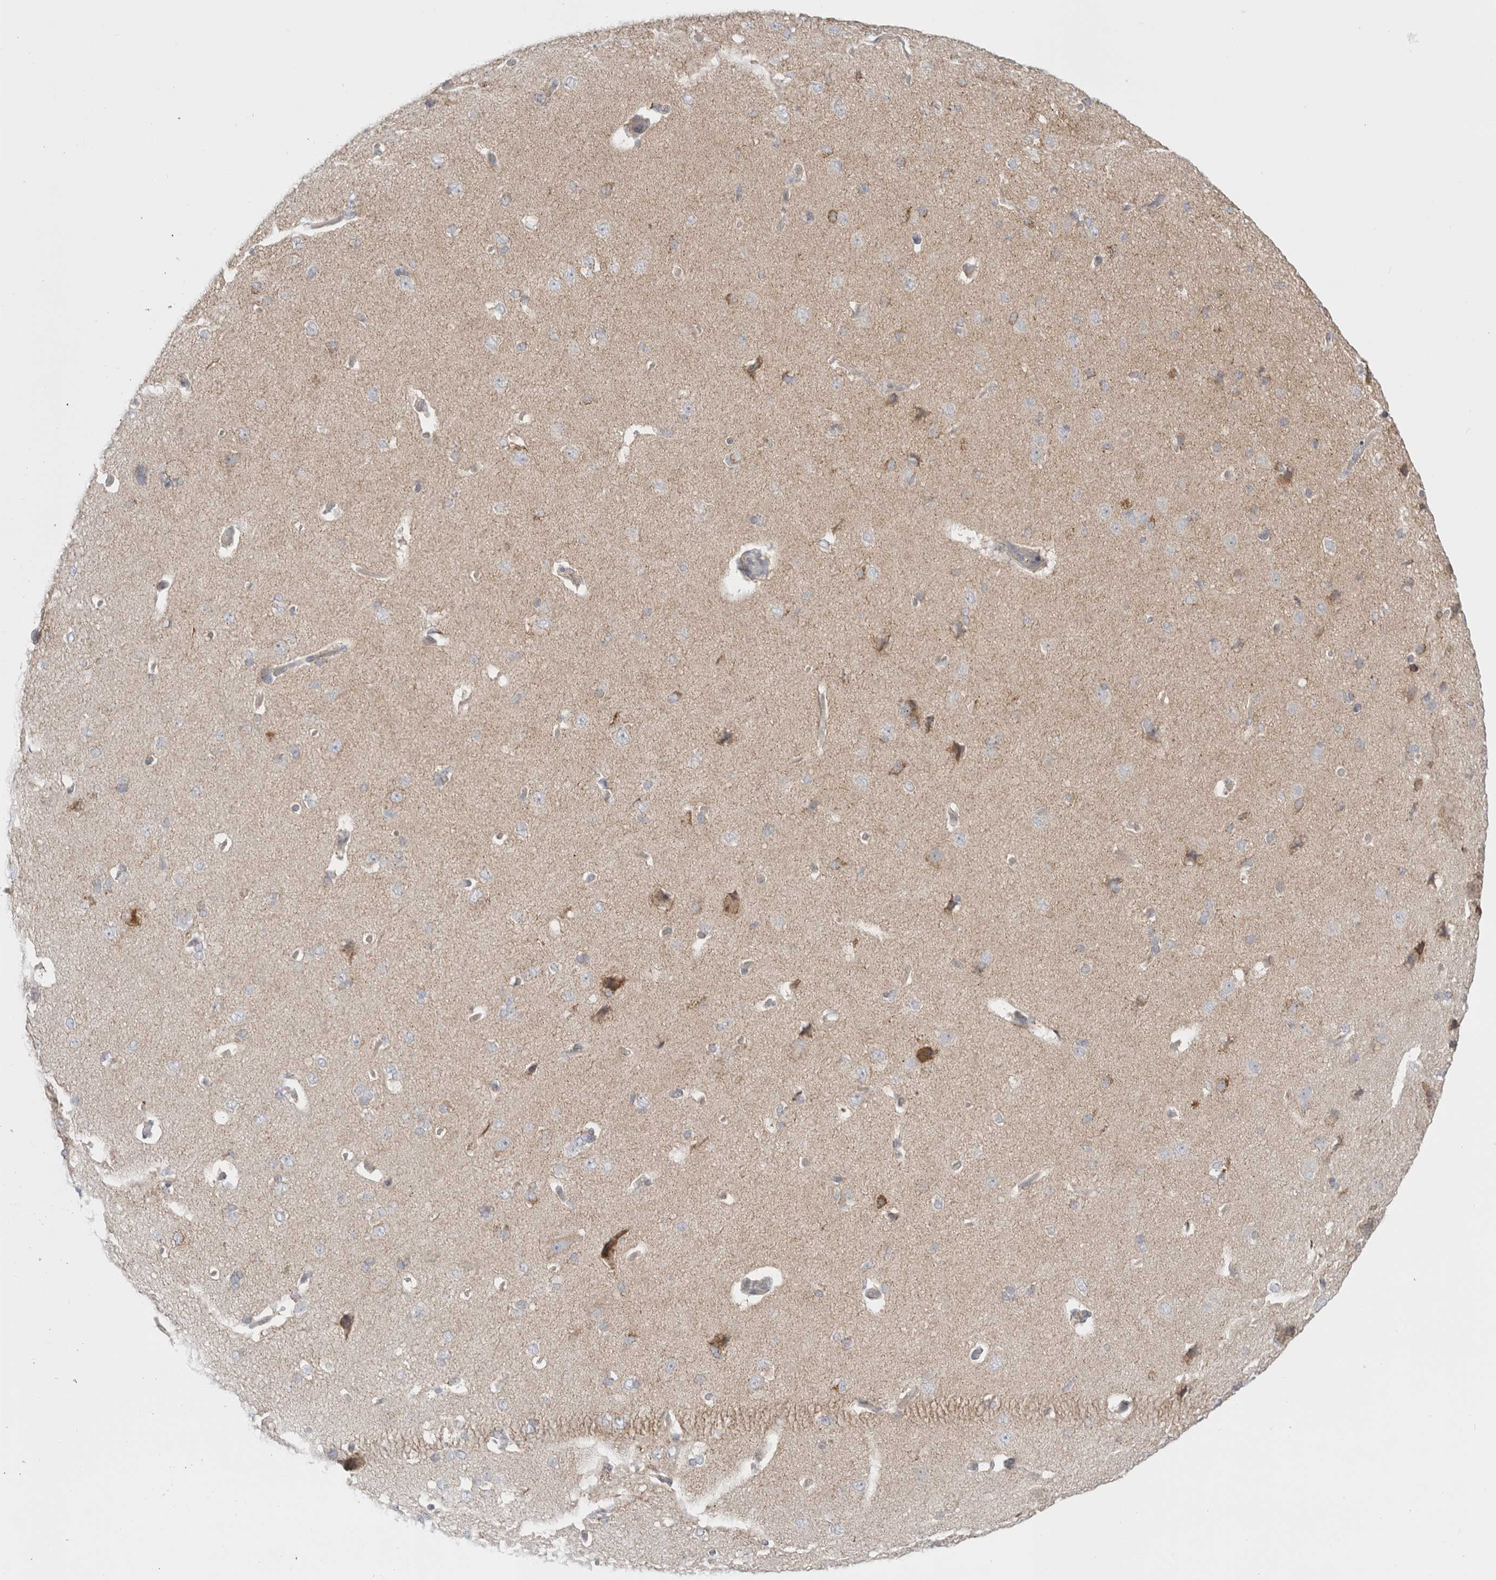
{"staining": {"intensity": "negative", "quantity": "none", "location": "none"}, "tissue": "cerebral cortex", "cell_type": "Endothelial cells", "image_type": "normal", "snomed": [{"axis": "morphology", "description": "Normal tissue, NOS"}, {"axis": "topography", "description": "Cerebral cortex"}], "caption": "The immunohistochemistry (IHC) image has no significant positivity in endothelial cells of cerebral cortex. (DAB immunohistochemistry, high magnification).", "gene": "FAHD1", "patient": {"sex": "male", "age": 62}}